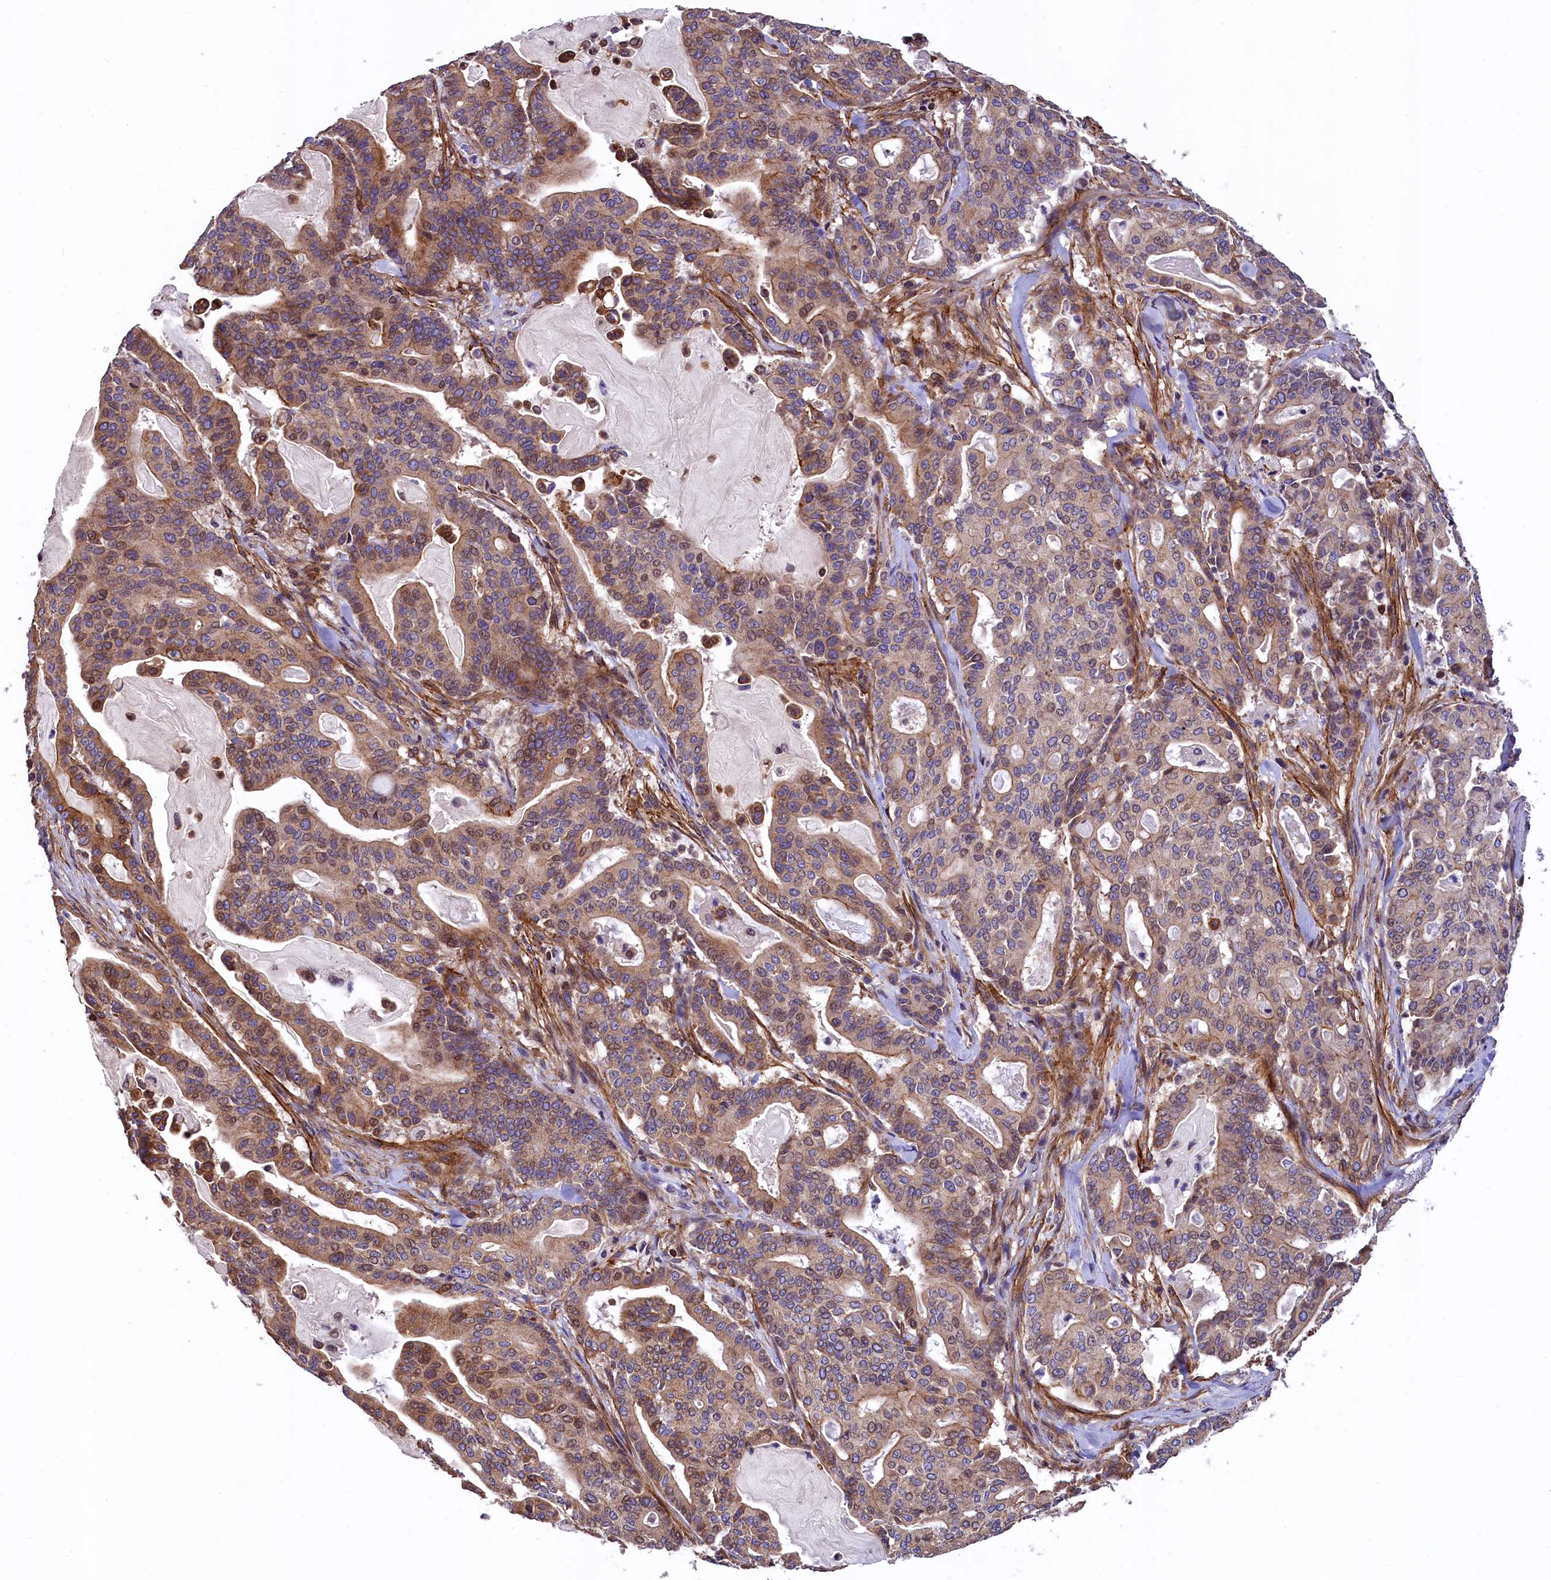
{"staining": {"intensity": "moderate", "quantity": ">75%", "location": "cytoplasmic/membranous,nuclear"}, "tissue": "pancreatic cancer", "cell_type": "Tumor cells", "image_type": "cancer", "snomed": [{"axis": "morphology", "description": "Adenocarcinoma, NOS"}, {"axis": "topography", "description": "Pancreas"}], "caption": "IHC micrograph of neoplastic tissue: human pancreatic adenocarcinoma stained using immunohistochemistry reveals medium levels of moderate protein expression localized specifically in the cytoplasmic/membranous and nuclear of tumor cells, appearing as a cytoplasmic/membranous and nuclear brown color.", "gene": "ZNF2", "patient": {"sex": "male", "age": 63}}